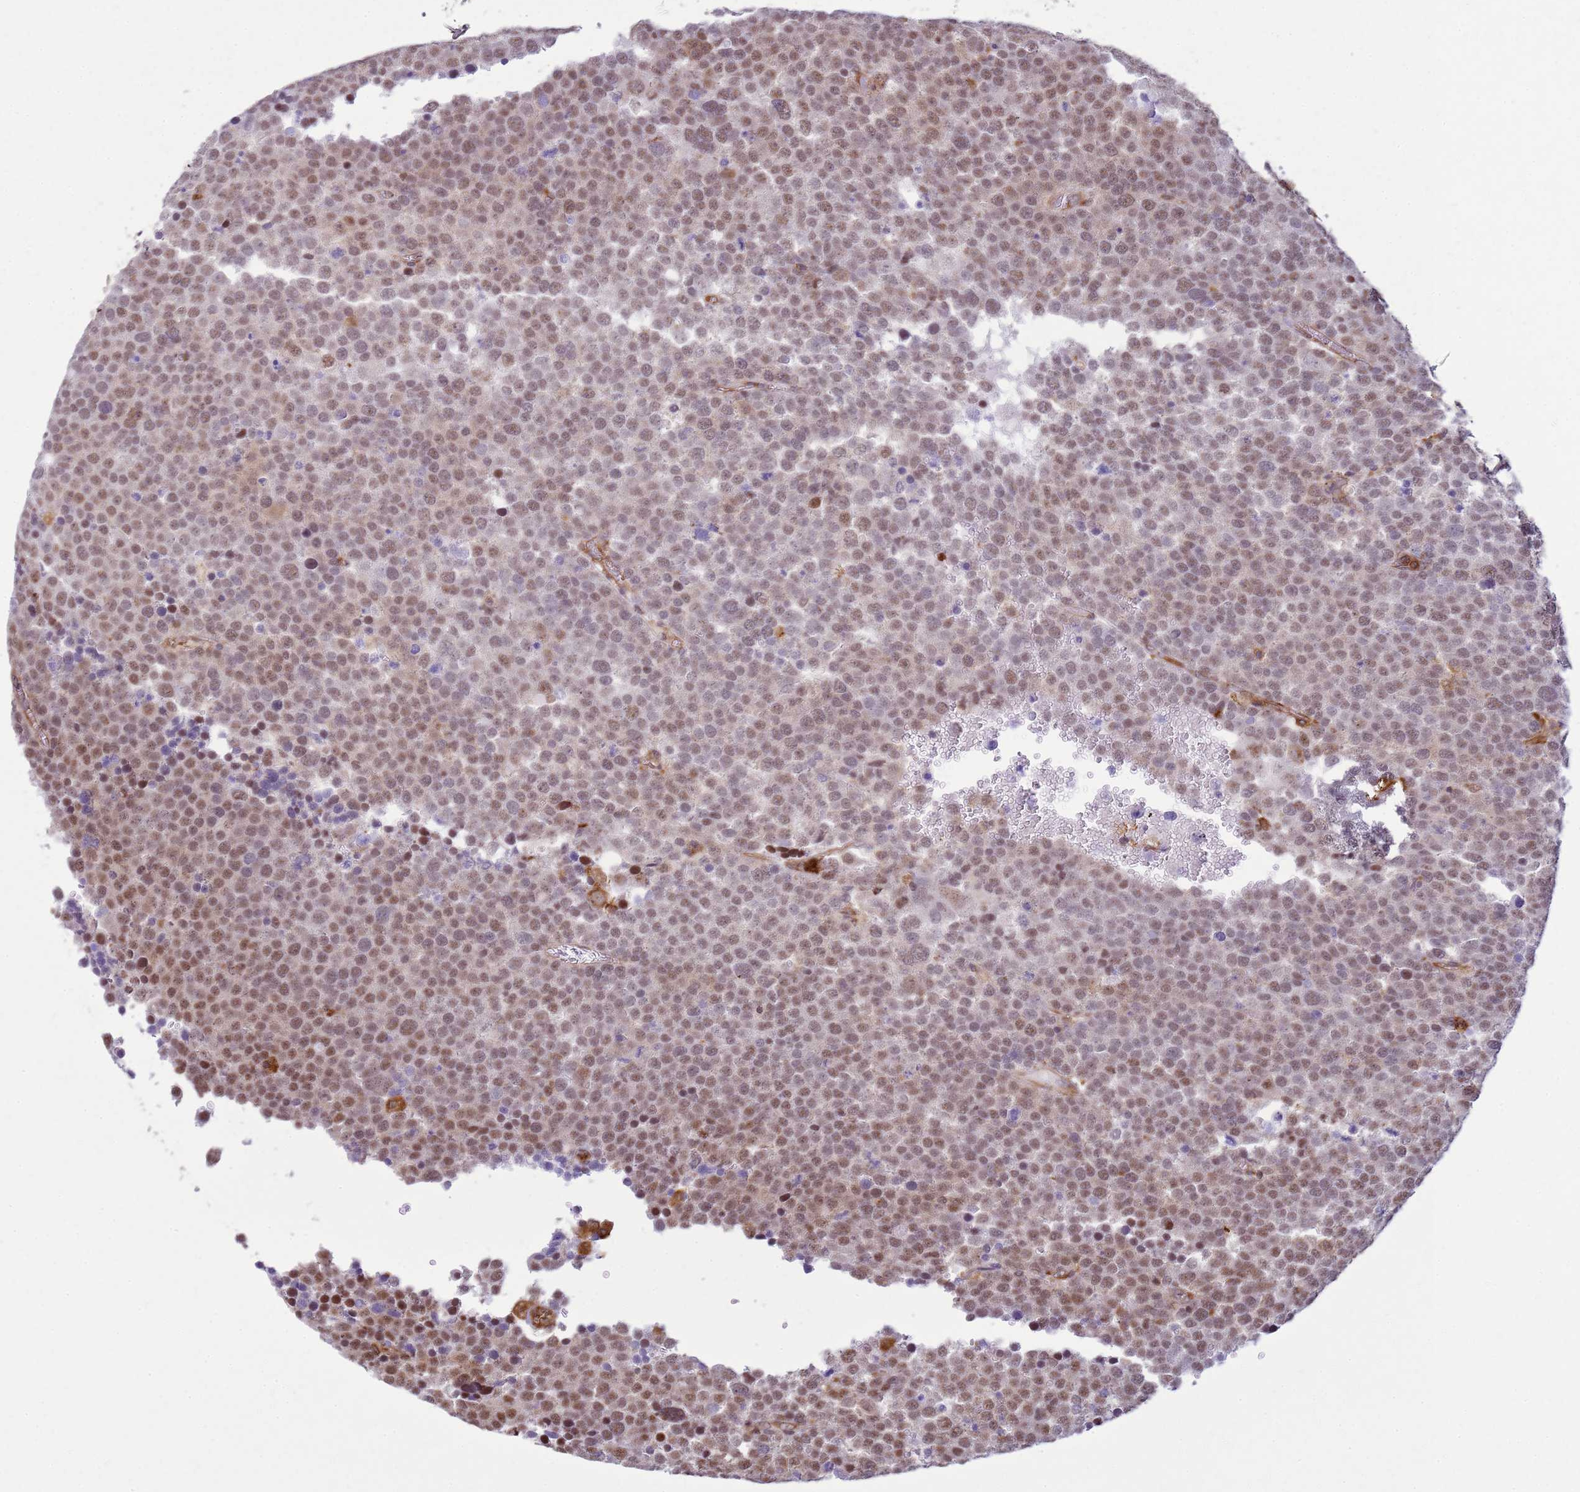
{"staining": {"intensity": "weak", "quantity": ">75%", "location": "nuclear"}, "tissue": "testis cancer", "cell_type": "Tumor cells", "image_type": "cancer", "snomed": [{"axis": "morphology", "description": "Seminoma, NOS"}, {"axis": "topography", "description": "Testis"}], "caption": "Testis cancer (seminoma) tissue shows weak nuclear expression in approximately >75% of tumor cells", "gene": "GABRE", "patient": {"sex": "male", "age": 71}}